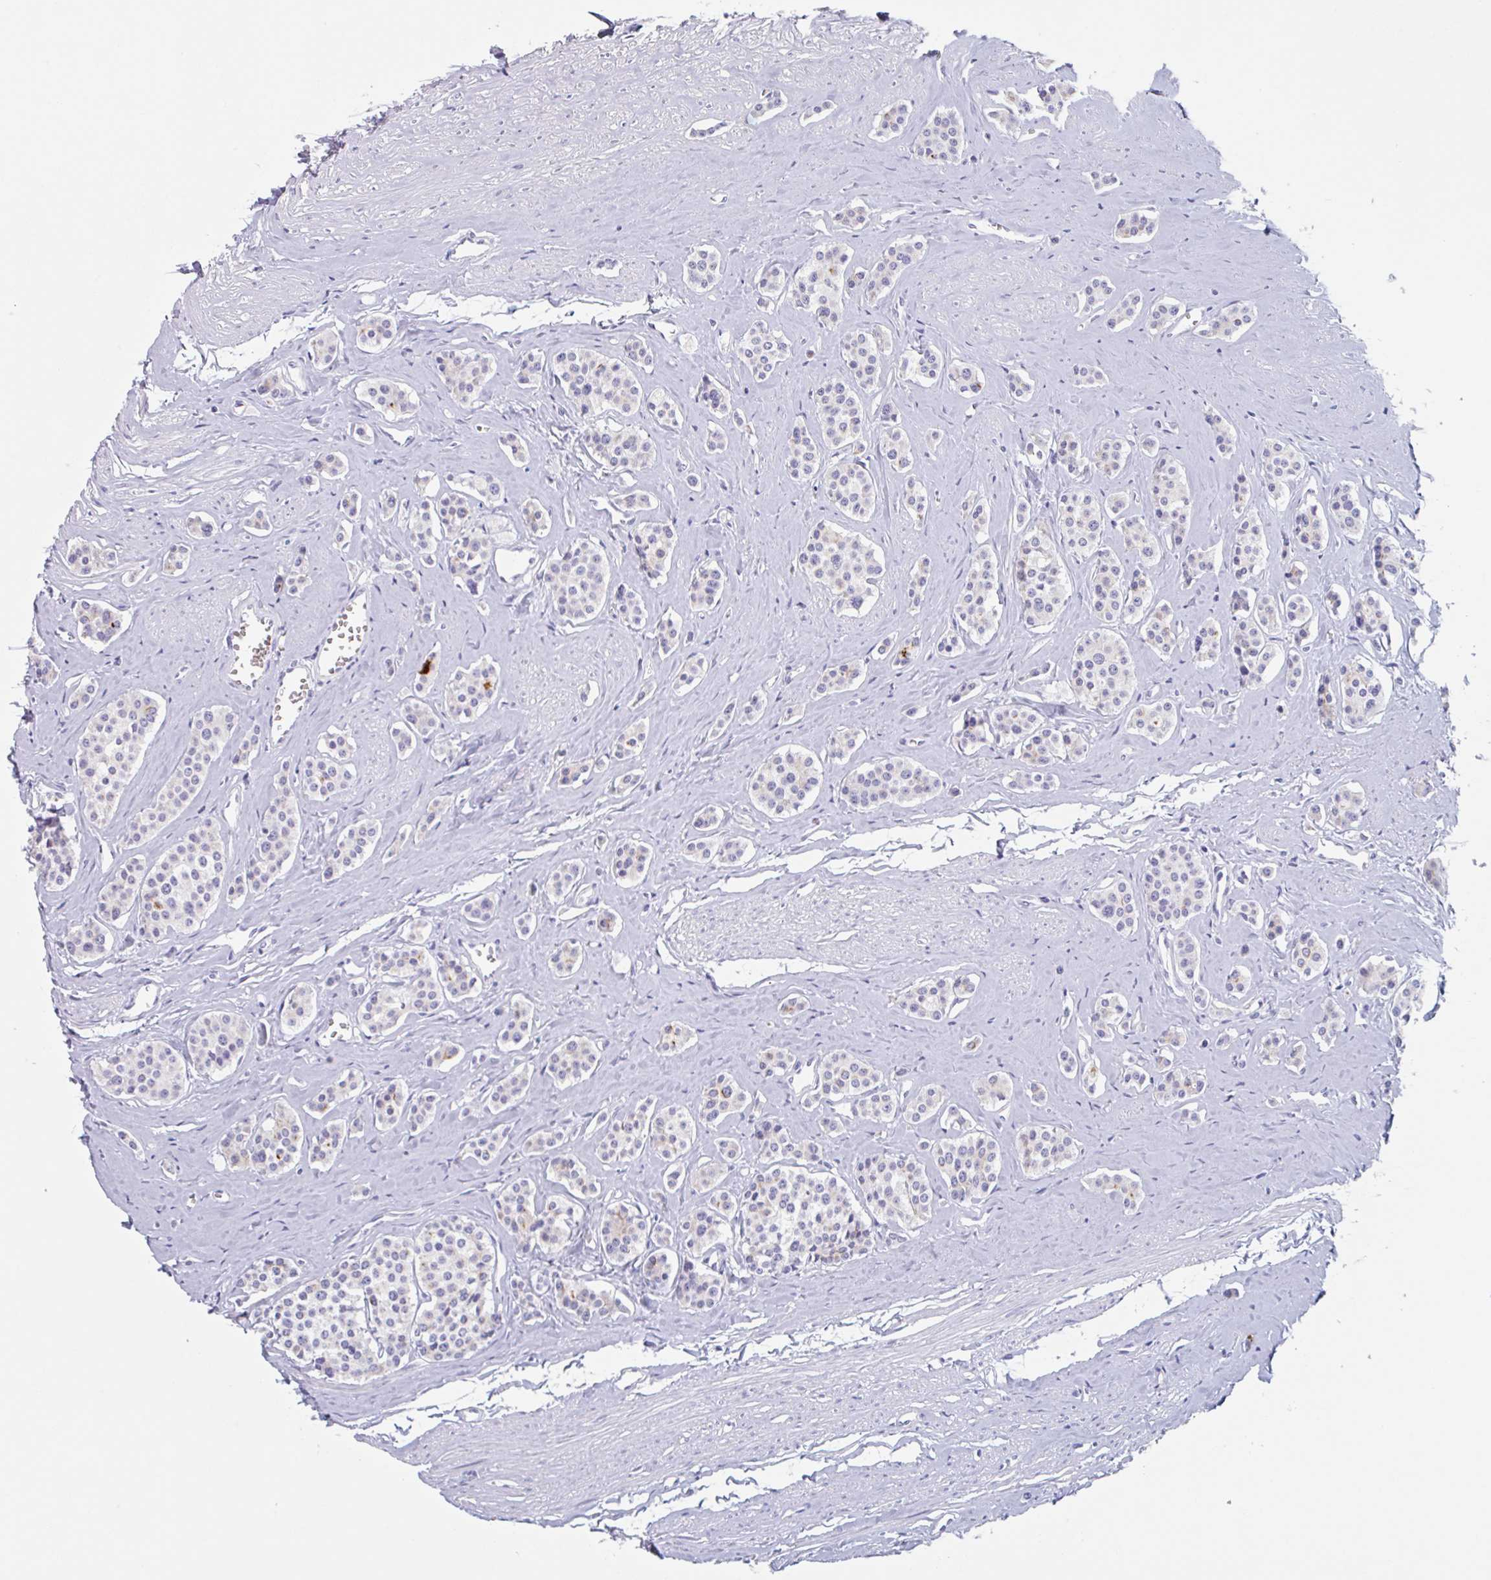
{"staining": {"intensity": "strong", "quantity": "<25%", "location": "cytoplasmic/membranous"}, "tissue": "carcinoid", "cell_type": "Tumor cells", "image_type": "cancer", "snomed": [{"axis": "morphology", "description": "Carcinoid, malignant, NOS"}, {"axis": "topography", "description": "Small intestine"}], "caption": "Human malignant carcinoid stained with a protein marker shows strong staining in tumor cells.", "gene": "EMC4", "patient": {"sex": "male", "age": 60}}